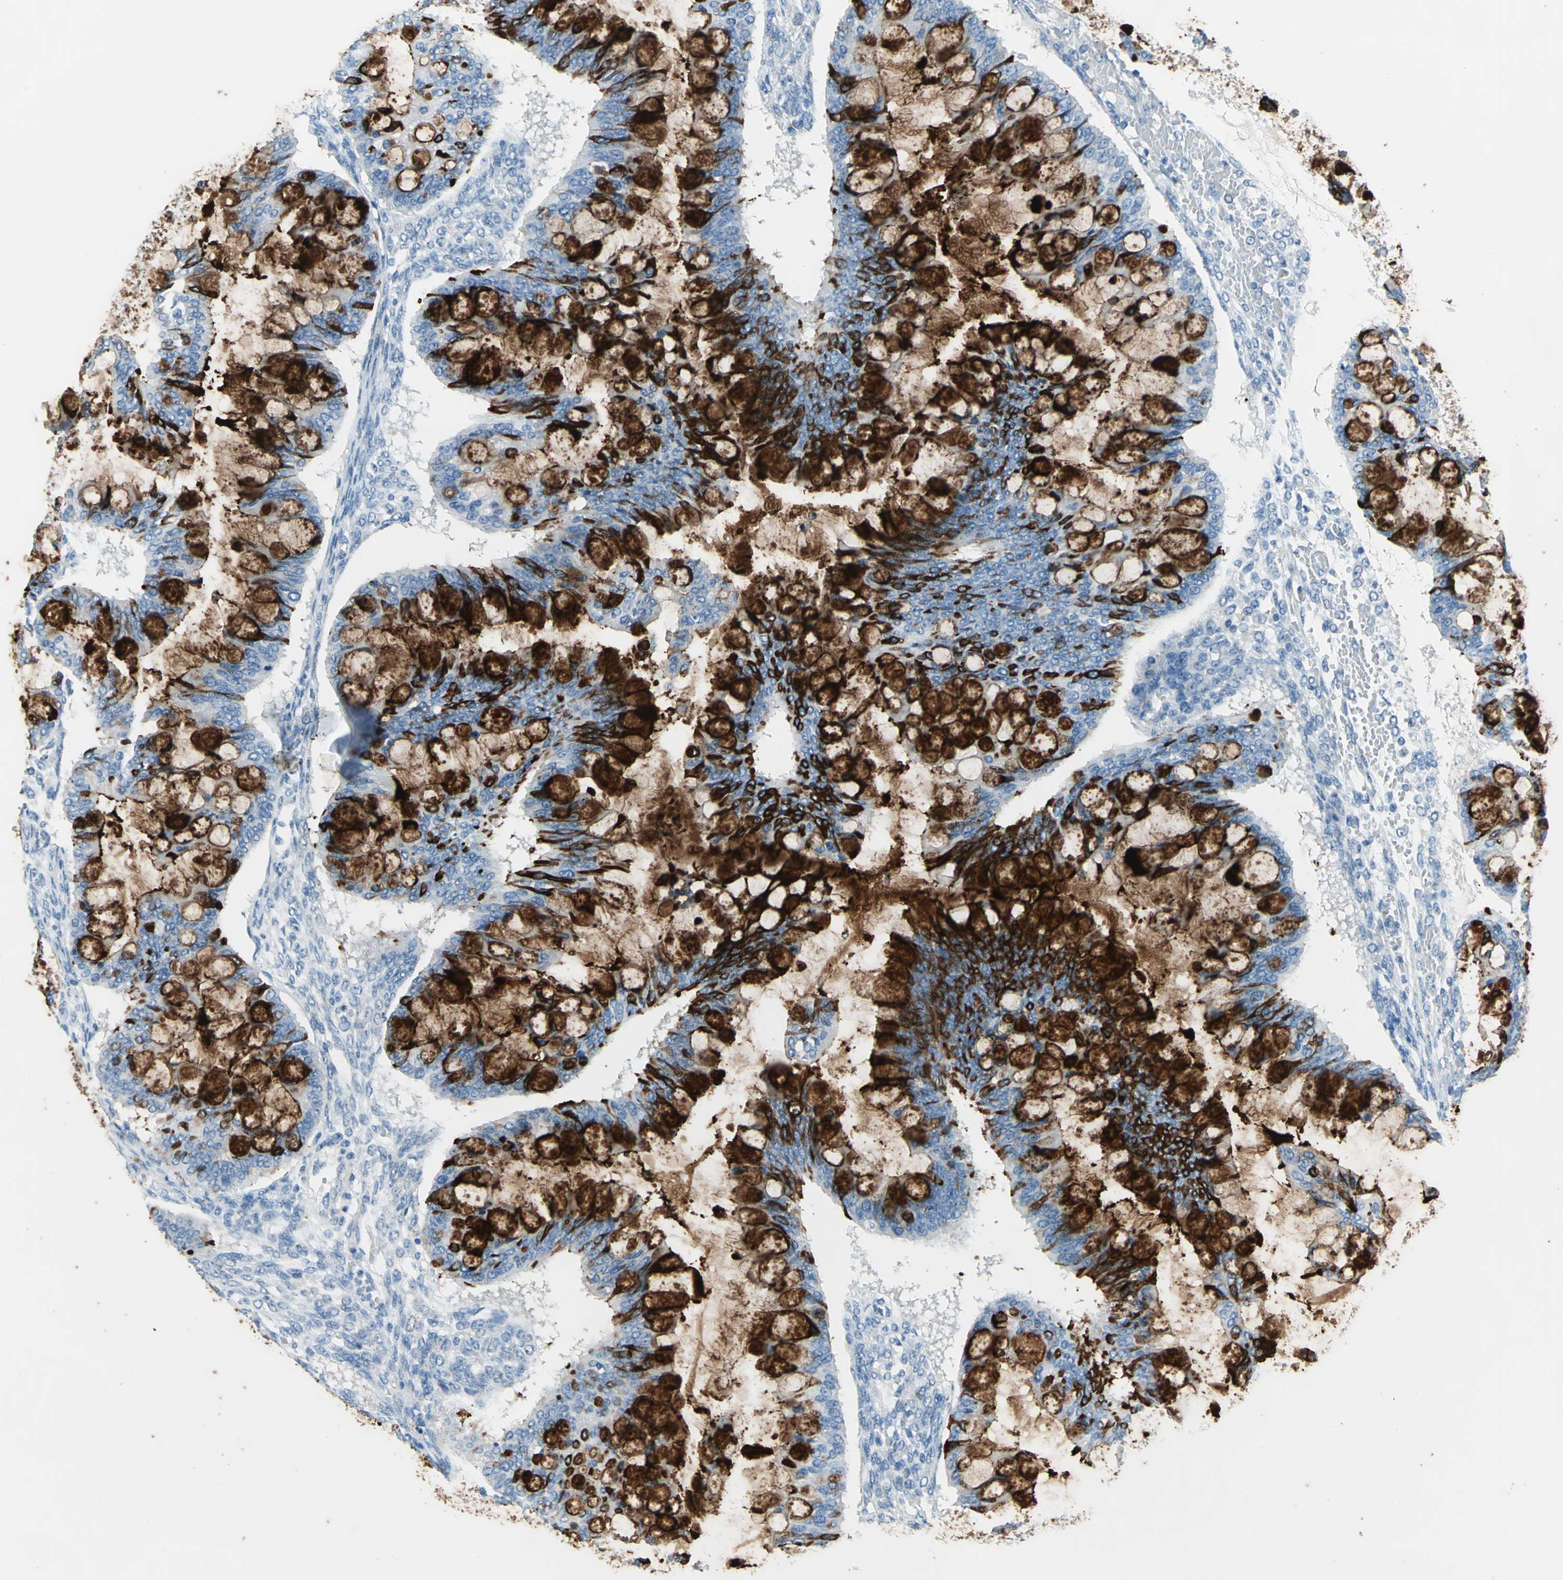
{"staining": {"intensity": "strong", "quantity": ">75%", "location": "cytoplasmic/membranous"}, "tissue": "ovarian cancer", "cell_type": "Tumor cells", "image_type": "cancer", "snomed": [{"axis": "morphology", "description": "Cystadenocarcinoma, mucinous, NOS"}, {"axis": "topography", "description": "Ovary"}], "caption": "Ovarian mucinous cystadenocarcinoma stained with IHC exhibits strong cytoplasmic/membranous staining in about >75% of tumor cells. (DAB (3,3'-diaminobenzidine) = brown stain, brightfield microscopy at high magnification).", "gene": "MUC4", "patient": {"sex": "female", "age": 73}}